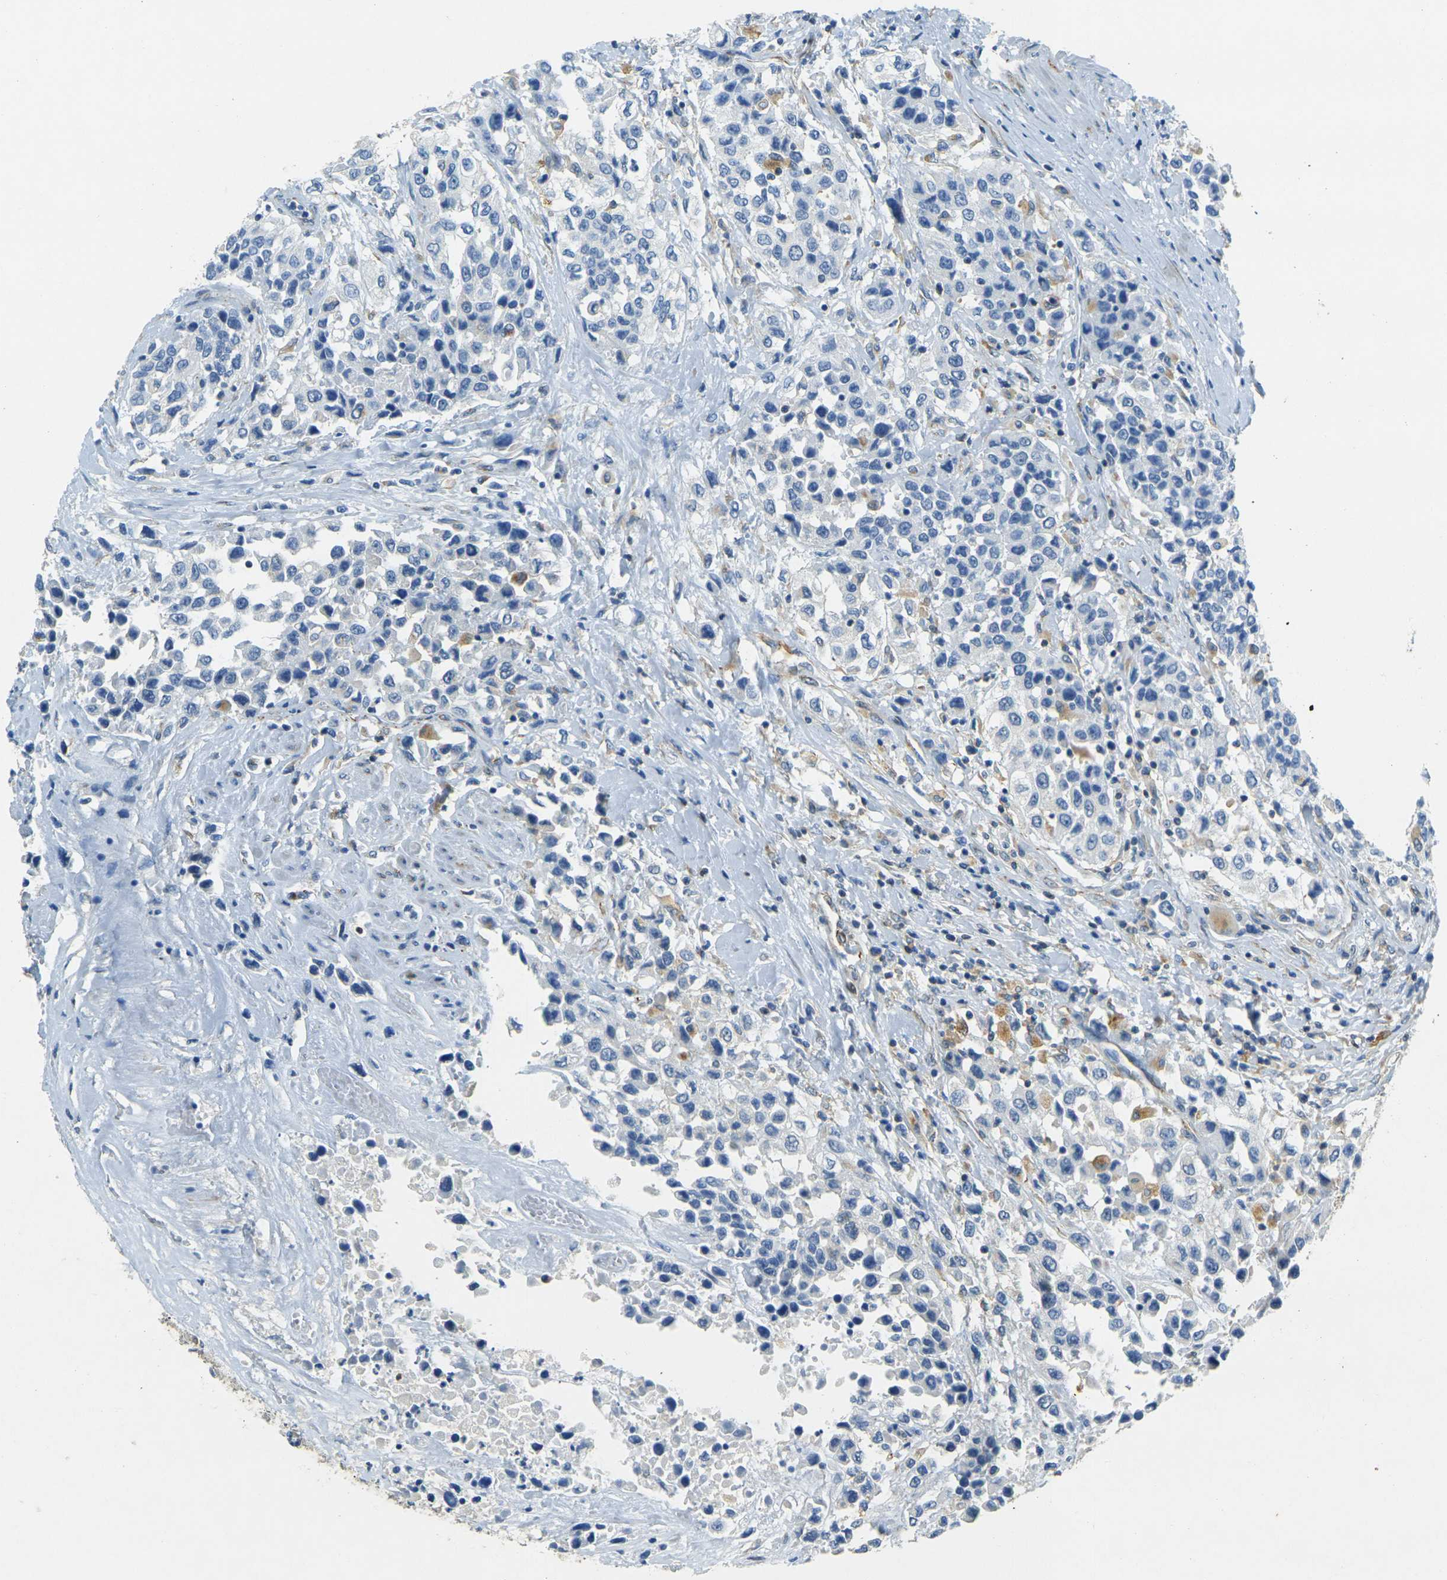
{"staining": {"intensity": "negative", "quantity": "none", "location": "none"}, "tissue": "urothelial cancer", "cell_type": "Tumor cells", "image_type": "cancer", "snomed": [{"axis": "morphology", "description": "Urothelial carcinoma, High grade"}, {"axis": "topography", "description": "Urinary bladder"}], "caption": "A high-resolution micrograph shows immunohistochemistry staining of high-grade urothelial carcinoma, which shows no significant positivity in tumor cells.", "gene": "SORT1", "patient": {"sex": "female", "age": 80}}